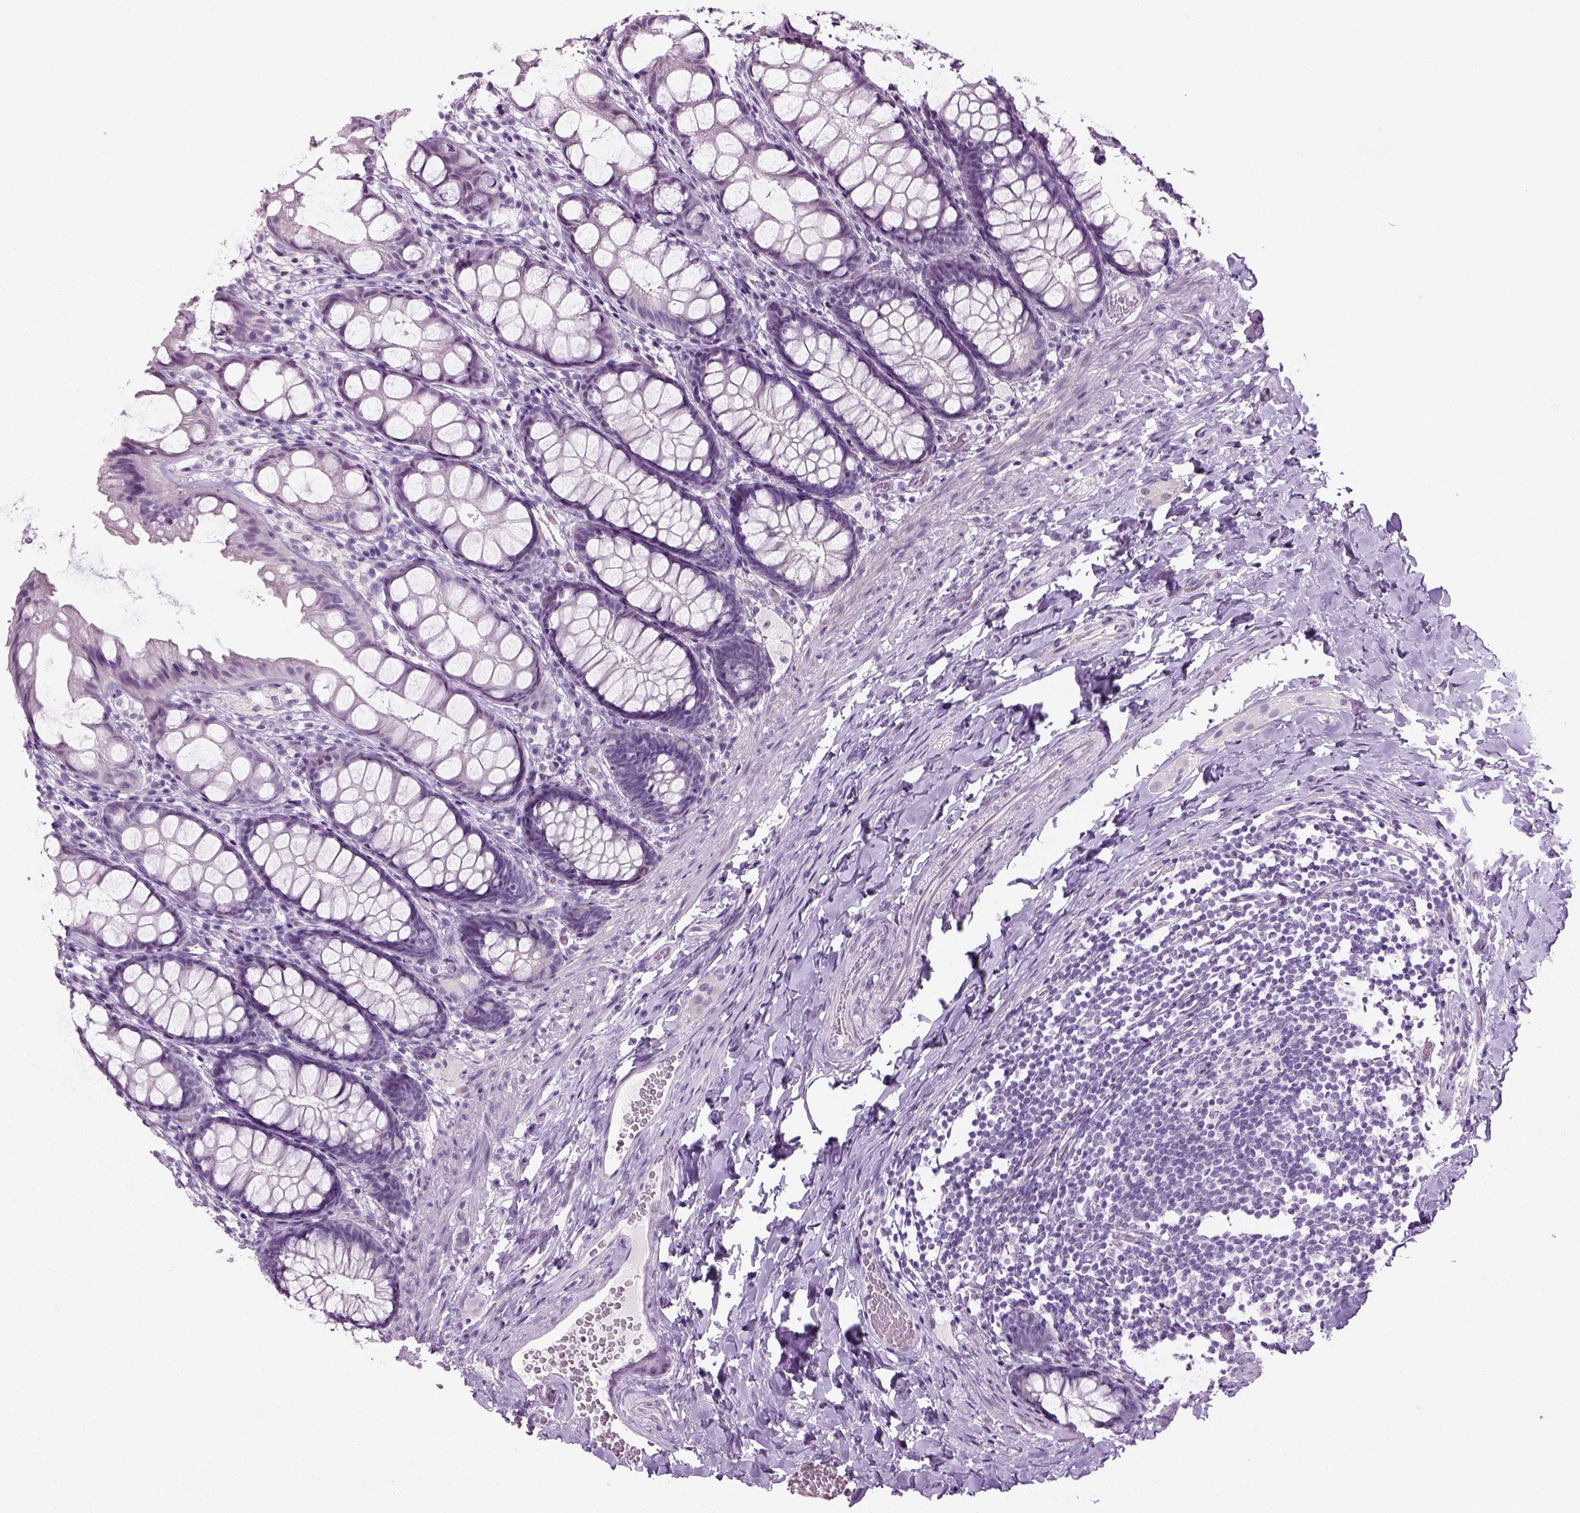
{"staining": {"intensity": "negative", "quantity": "none", "location": "none"}, "tissue": "colon", "cell_type": "Endothelial cells", "image_type": "normal", "snomed": [{"axis": "morphology", "description": "Normal tissue, NOS"}, {"axis": "topography", "description": "Colon"}], "caption": "The photomicrograph reveals no staining of endothelial cells in benign colon. The staining was performed using DAB to visualize the protein expression in brown, while the nuclei were stained in blue with hematoxylin (Magnification: 20x).", "gene": "GABRB2", "patient": {"sex": "male", "age": 47}}